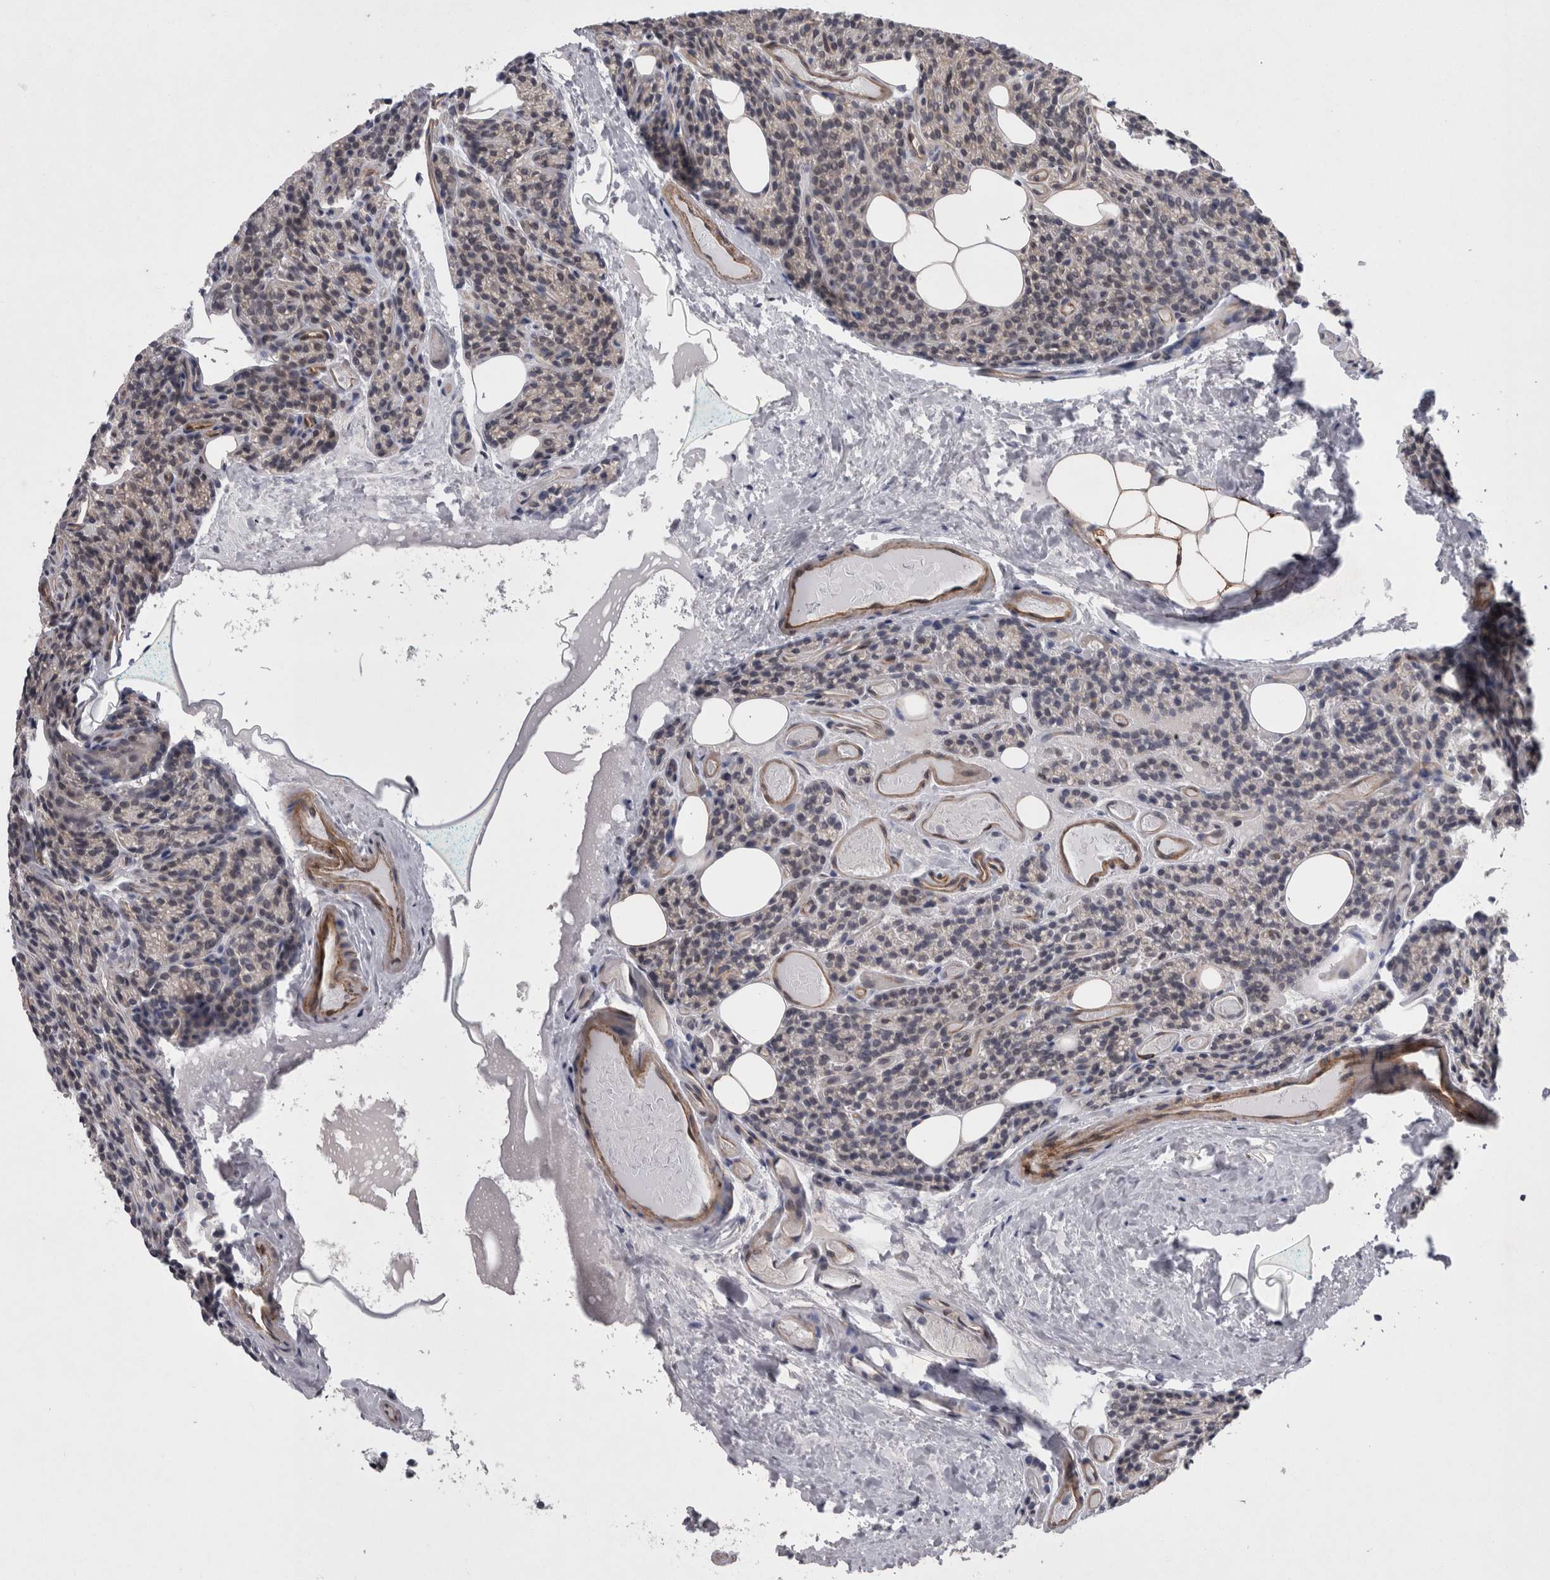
{"staining": {"intensity": "weak", "quantity": "25%-75%", "location": "cytoplasmic/membranous"}, "tissue": "parathyroid gland", "cell_type": "Glandular cells", "image_type": "normal", "snomed": [{"axis": "morphology", "description": "Normal tissue, NOS"}, {"axis": "topography", "description": "Parathyroid gland"}], "caption": "IHC of normal human parathyroid gland reveals low levels of weak cytoplasmic/membranous expression in approximately 25%-75% of glandular cells. (IHC, brightfield microscopy, high magnification).", "gene": "DDX6", "patient": {"sex": "female", "age": 85}}